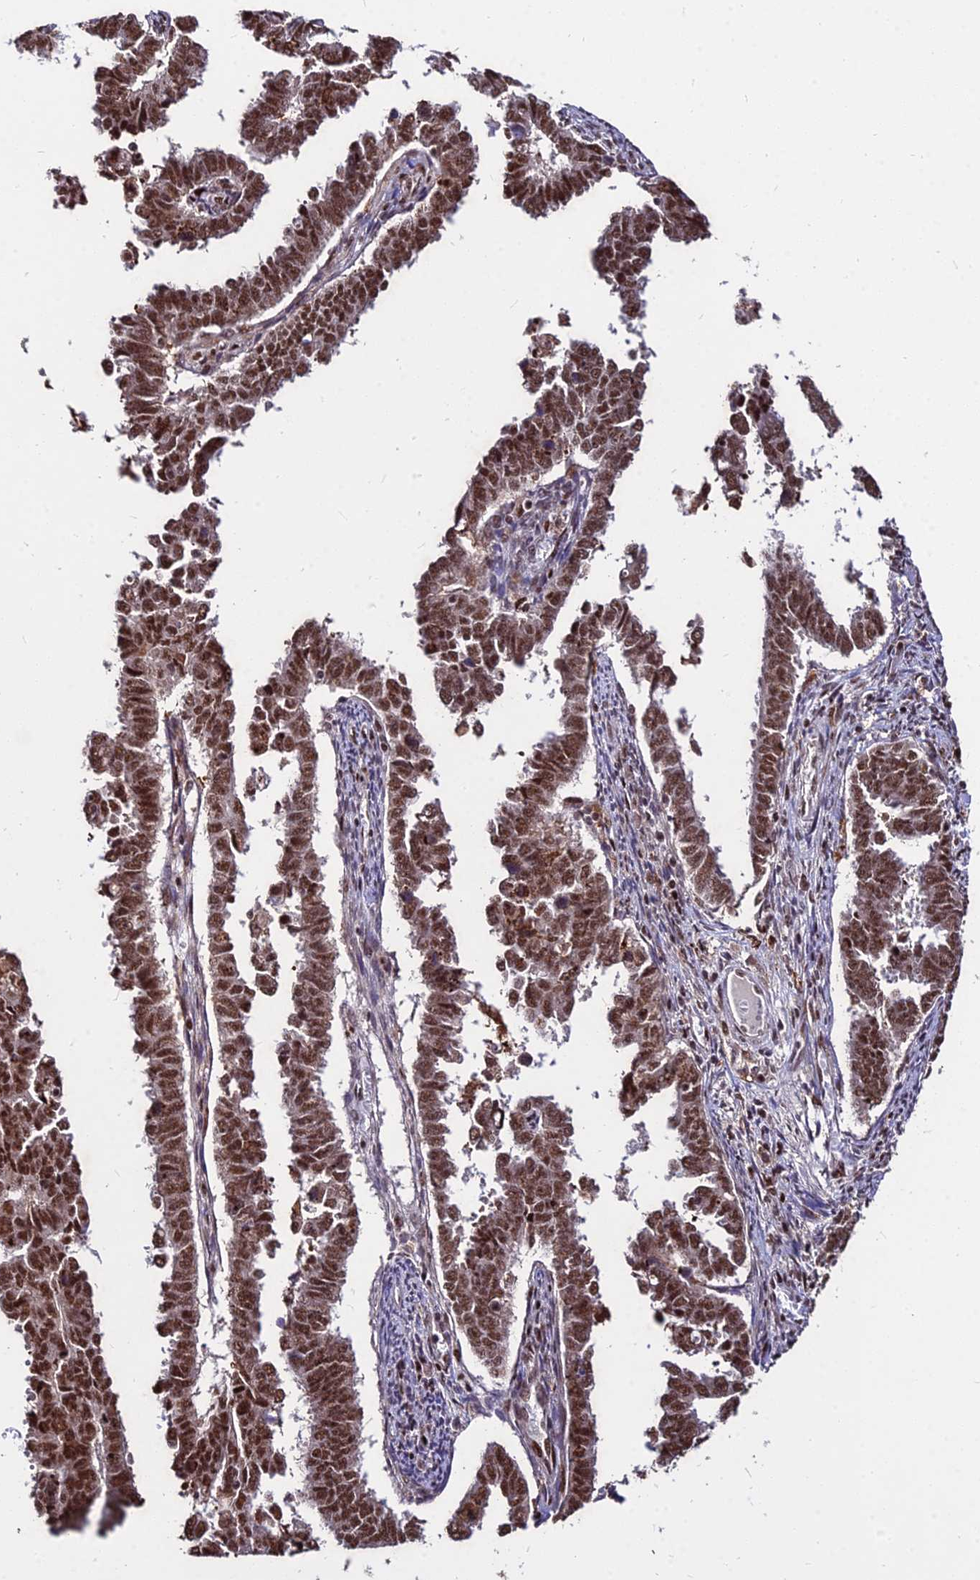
{"staining": {"intensity": "strong", "quantity": ">75%", "location": "nuclear"}, "tissue": "endometrial cancer", "cell_type": "Tumor cells", "image_type": "cancer", "snomed": [{"axis": "morphology", "description": "Adenocarcinoma, NOS"}, {"axis": "topography", "description": "Endometrium"}], "caption": "Tumor cells display high levels of strong nuclear expression in approximately >75% of cells in human endometrial adenocarcinoma.", "gene": "ZBED4", "patient": {"sex": "female", "age": 75}}